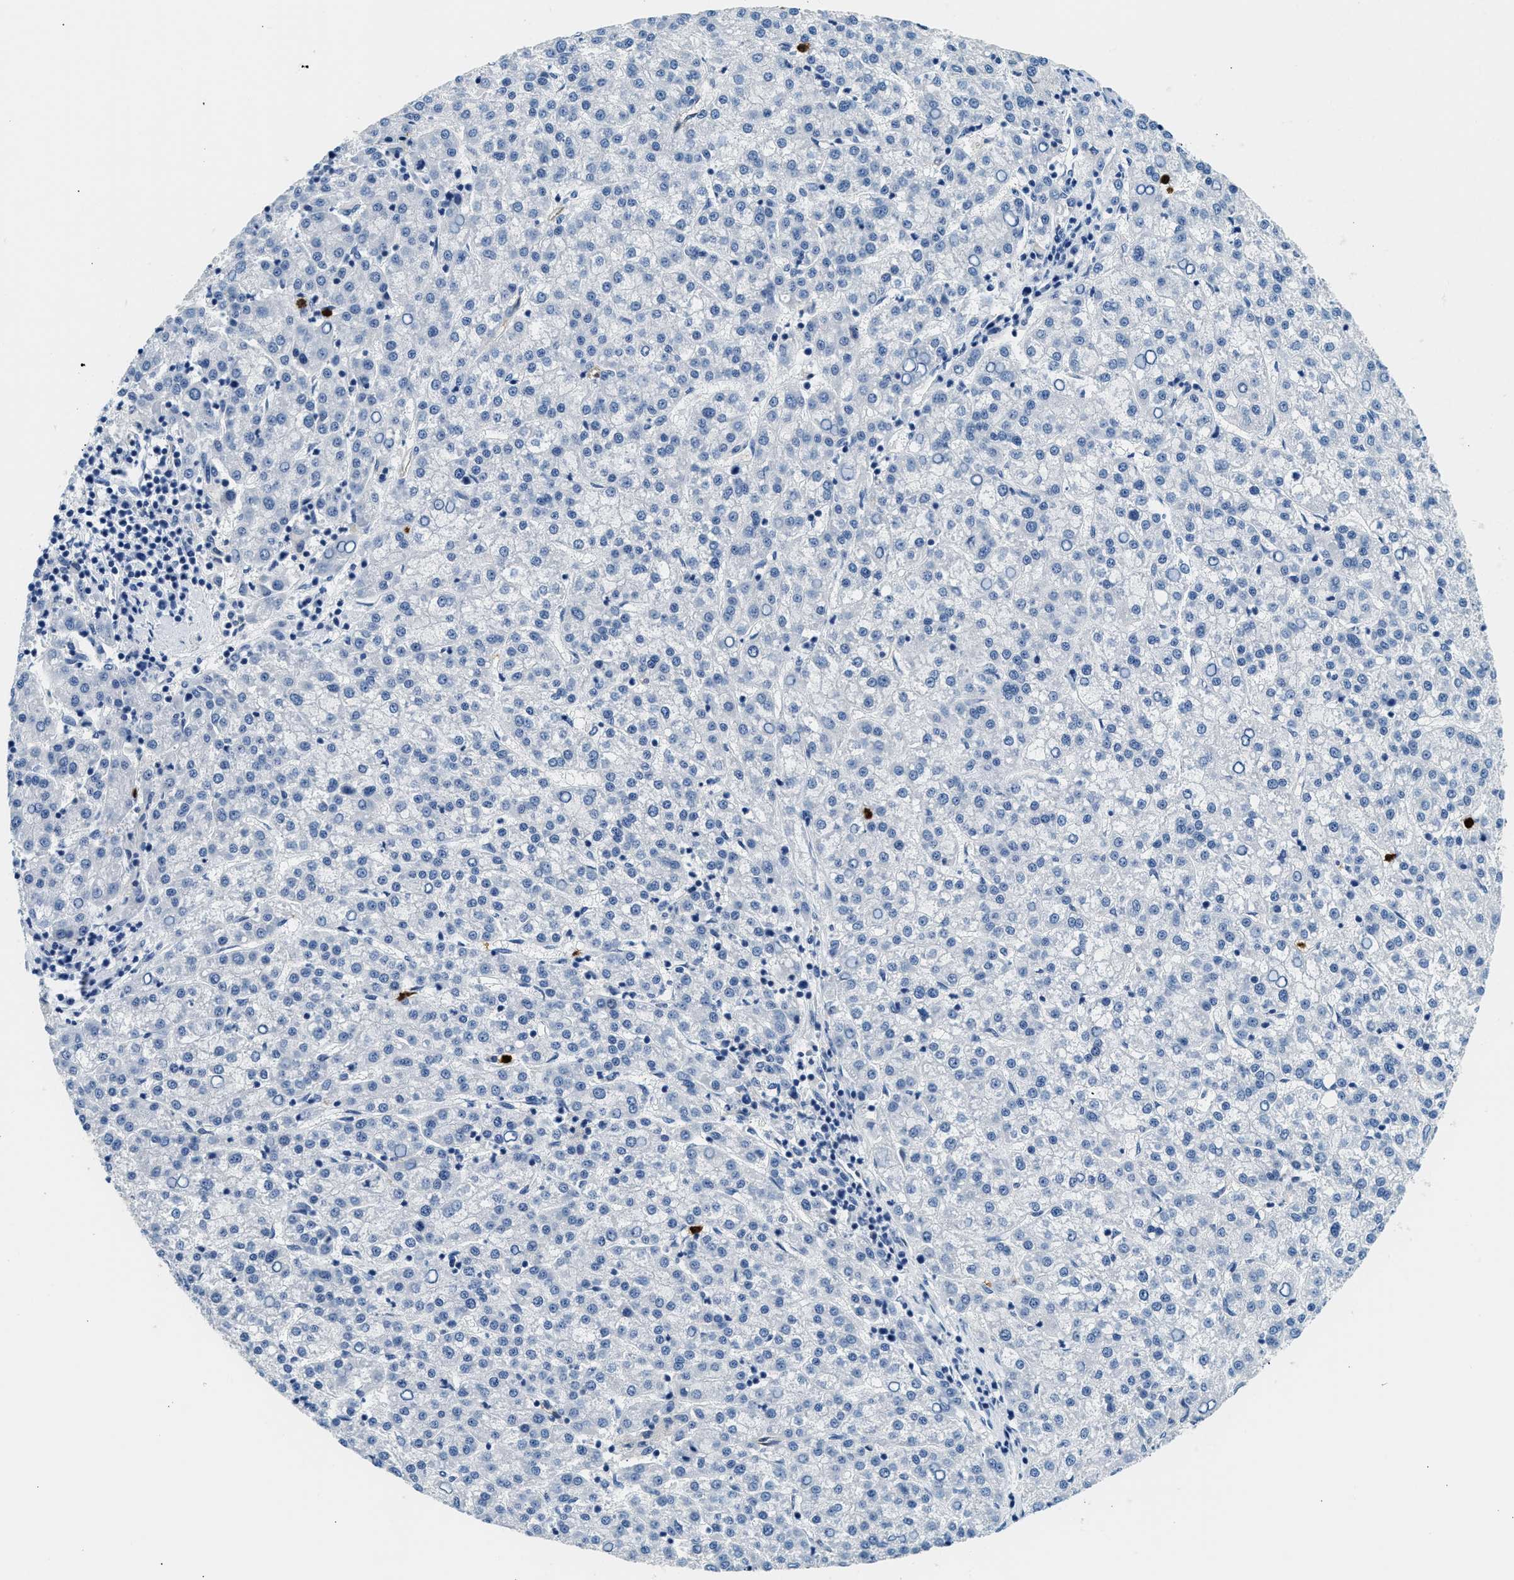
{"staining": {"intensity": "negative", "quantity": "none", "location": "none"}, "tissue": "liver cancer", "cell_type": "Tumor cells", "image_type": "cancer", "snomed": [{"axis": "morphology", "description": "Carcinoma, Hepatocellular, NOS"}, {"axis": "topography", "description": "Liver"}], "caption": "Immunohistochemistry (IHC) micrograph of neoplastic tissue: human hepatocellular carcinoma (liver) stained with DAB shows no significant protein staining in tumor cells.", "gene": "ANXA3", "patient": {"sex": "female", "age": 58}}